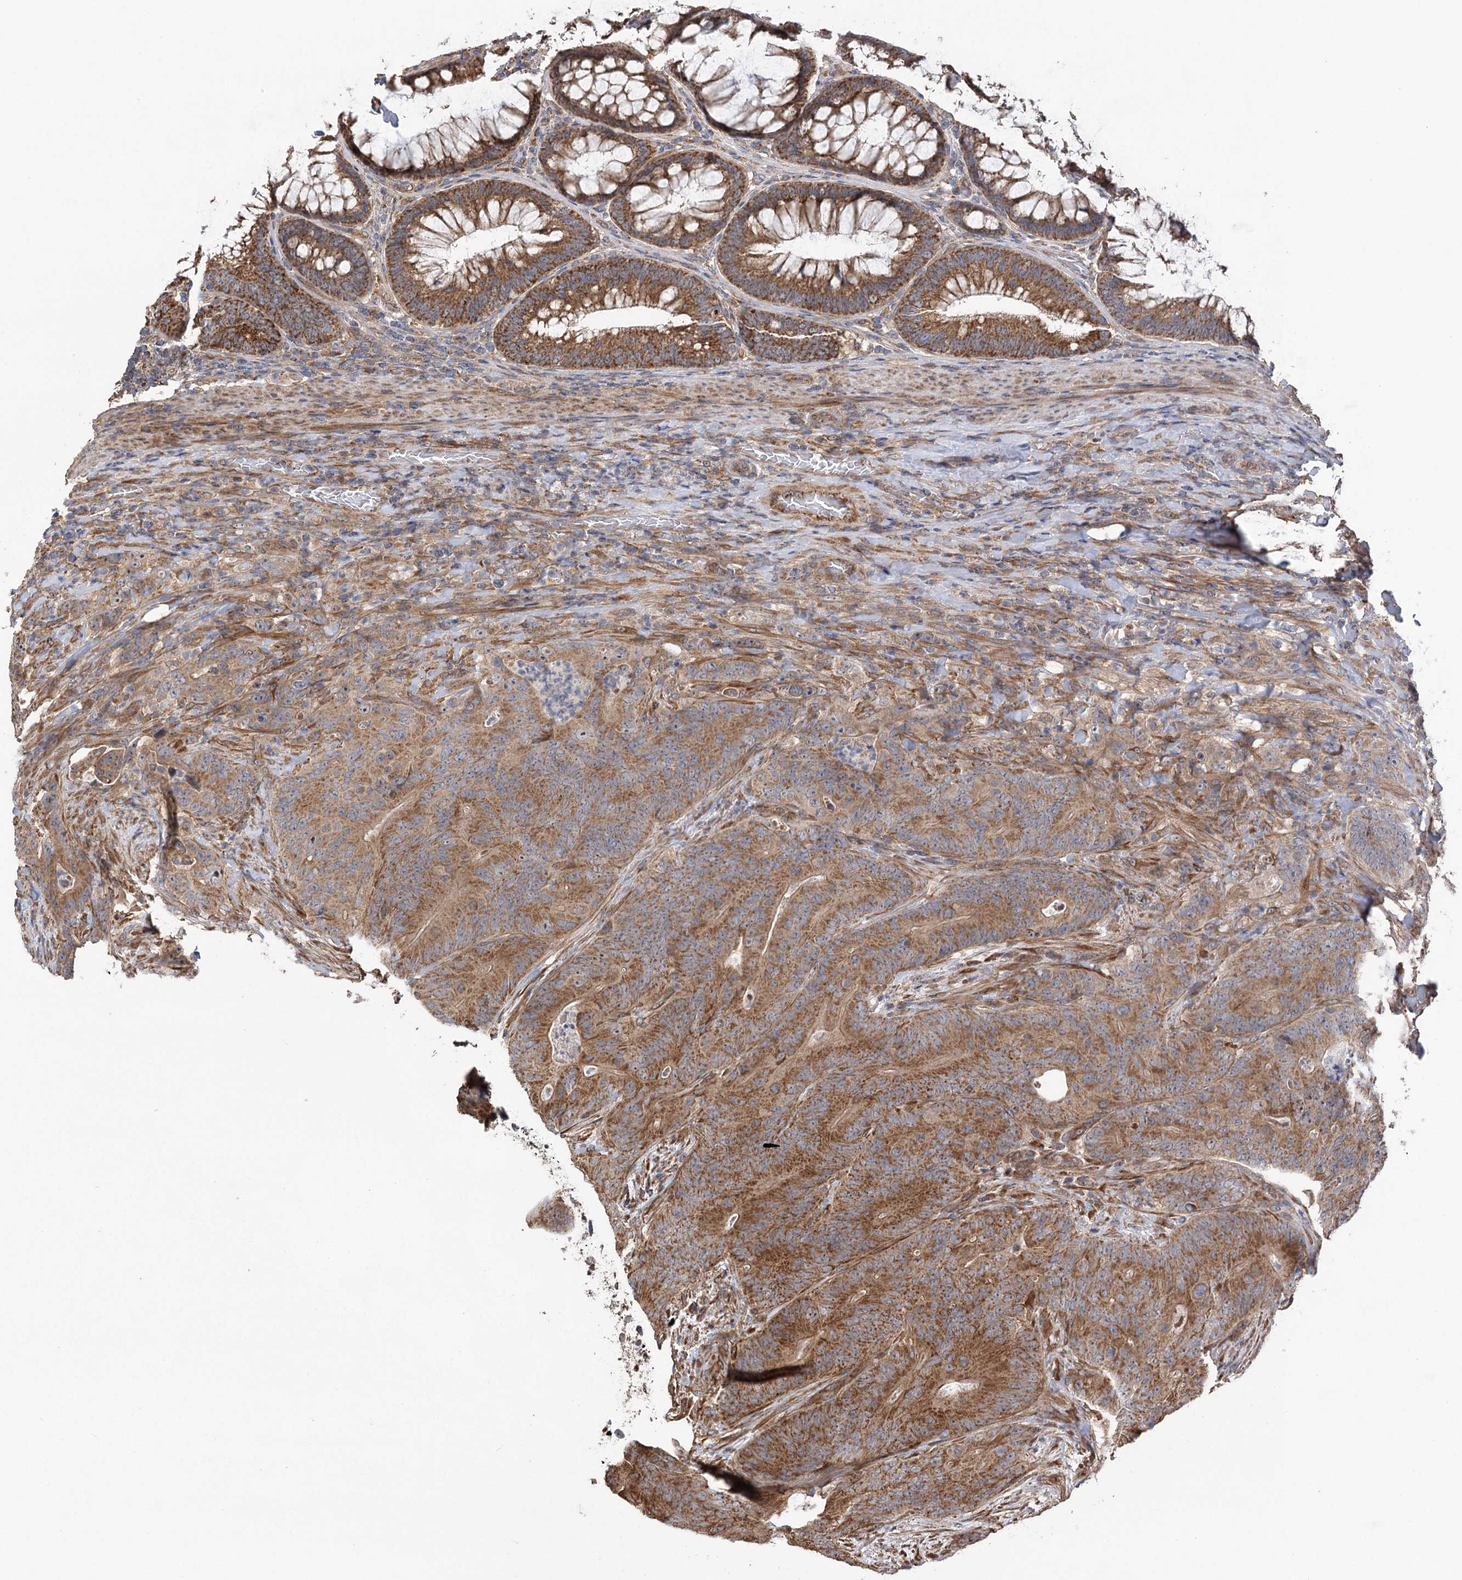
{"staining": {"intensity": "strong", "quantity": ">75%", "location": "cytoplasmic/membranous"}, "tissue": "colorectal cancer", "cell_type": "Tumor cells", "image_type": "cancer", "snomed": [{"axis": "morphology", "description": "Normal tissue, NOS"}, {"axis": "topography", "description": "Colon"}], "caption": "Tumor cells show strong cytoplasmic/membranous expression in about >75% of cells in colorectal cancer. The staining is performed using DAB brown chromogen to label protein expression. The nuclei are counter-stained blue using hematoxylin.", "gene": "RWDD4", "patient": {"sex": "female", "age": 82}}